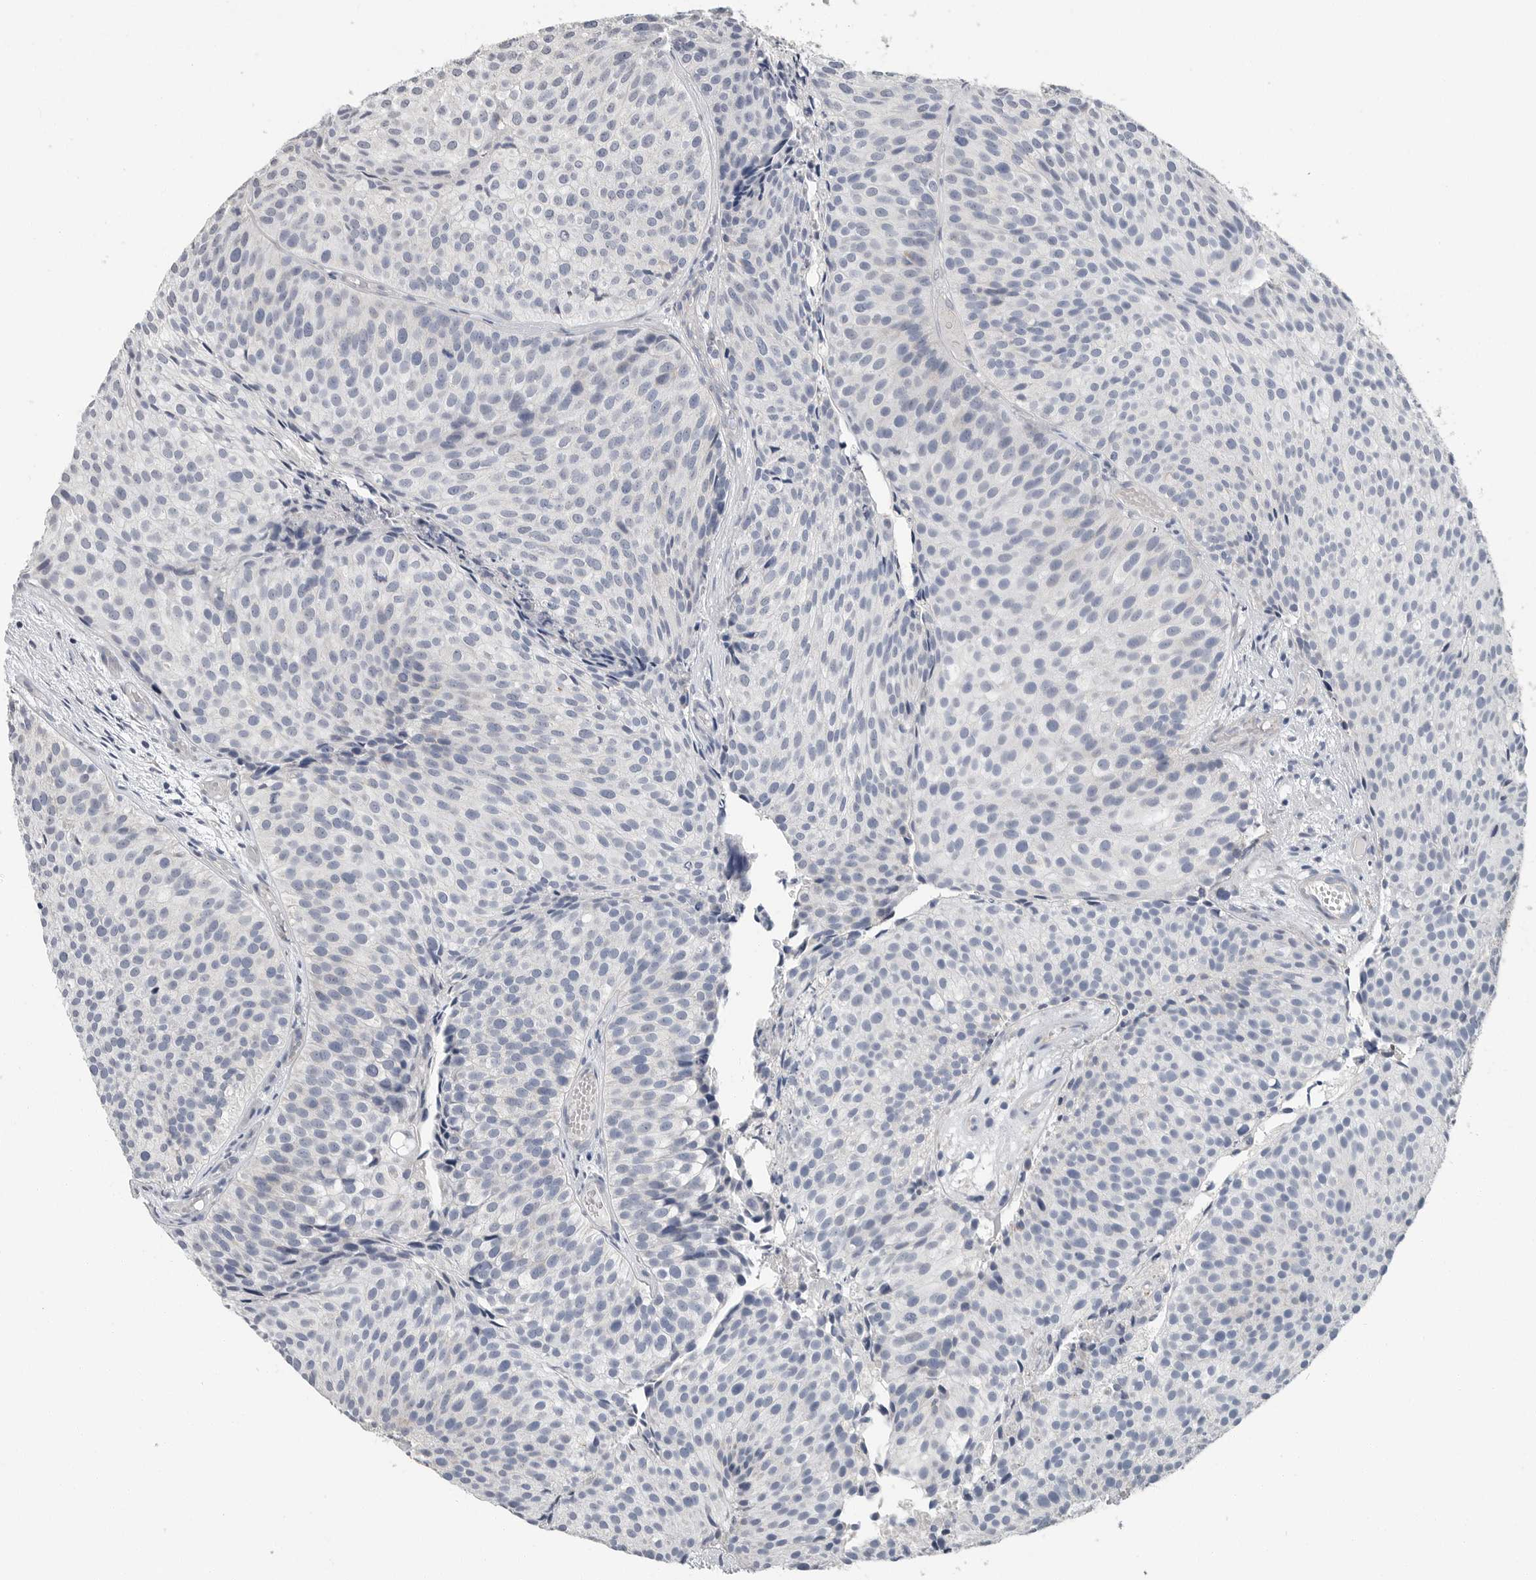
{"staining": {"intensity": "negative", "quantity": "none", "location": "none"}, "tissue": "urothelial cancer", "cell_type": "Tumor cells", "image_type": "cancer", "snomed": [{"axis": "morphology", "description": "Urothelial carcinoma, Low grade"}, {"axis": "topography", "description": "Urinary bladder"}], "caption": "This is a micrograph of immunohistochemistry (IHC) staining of low-grade urothelial carcinoma, which shows no positivity in tumor cells.", "gene": "PLN", "patient": {"sex": "male", "age": 86}}